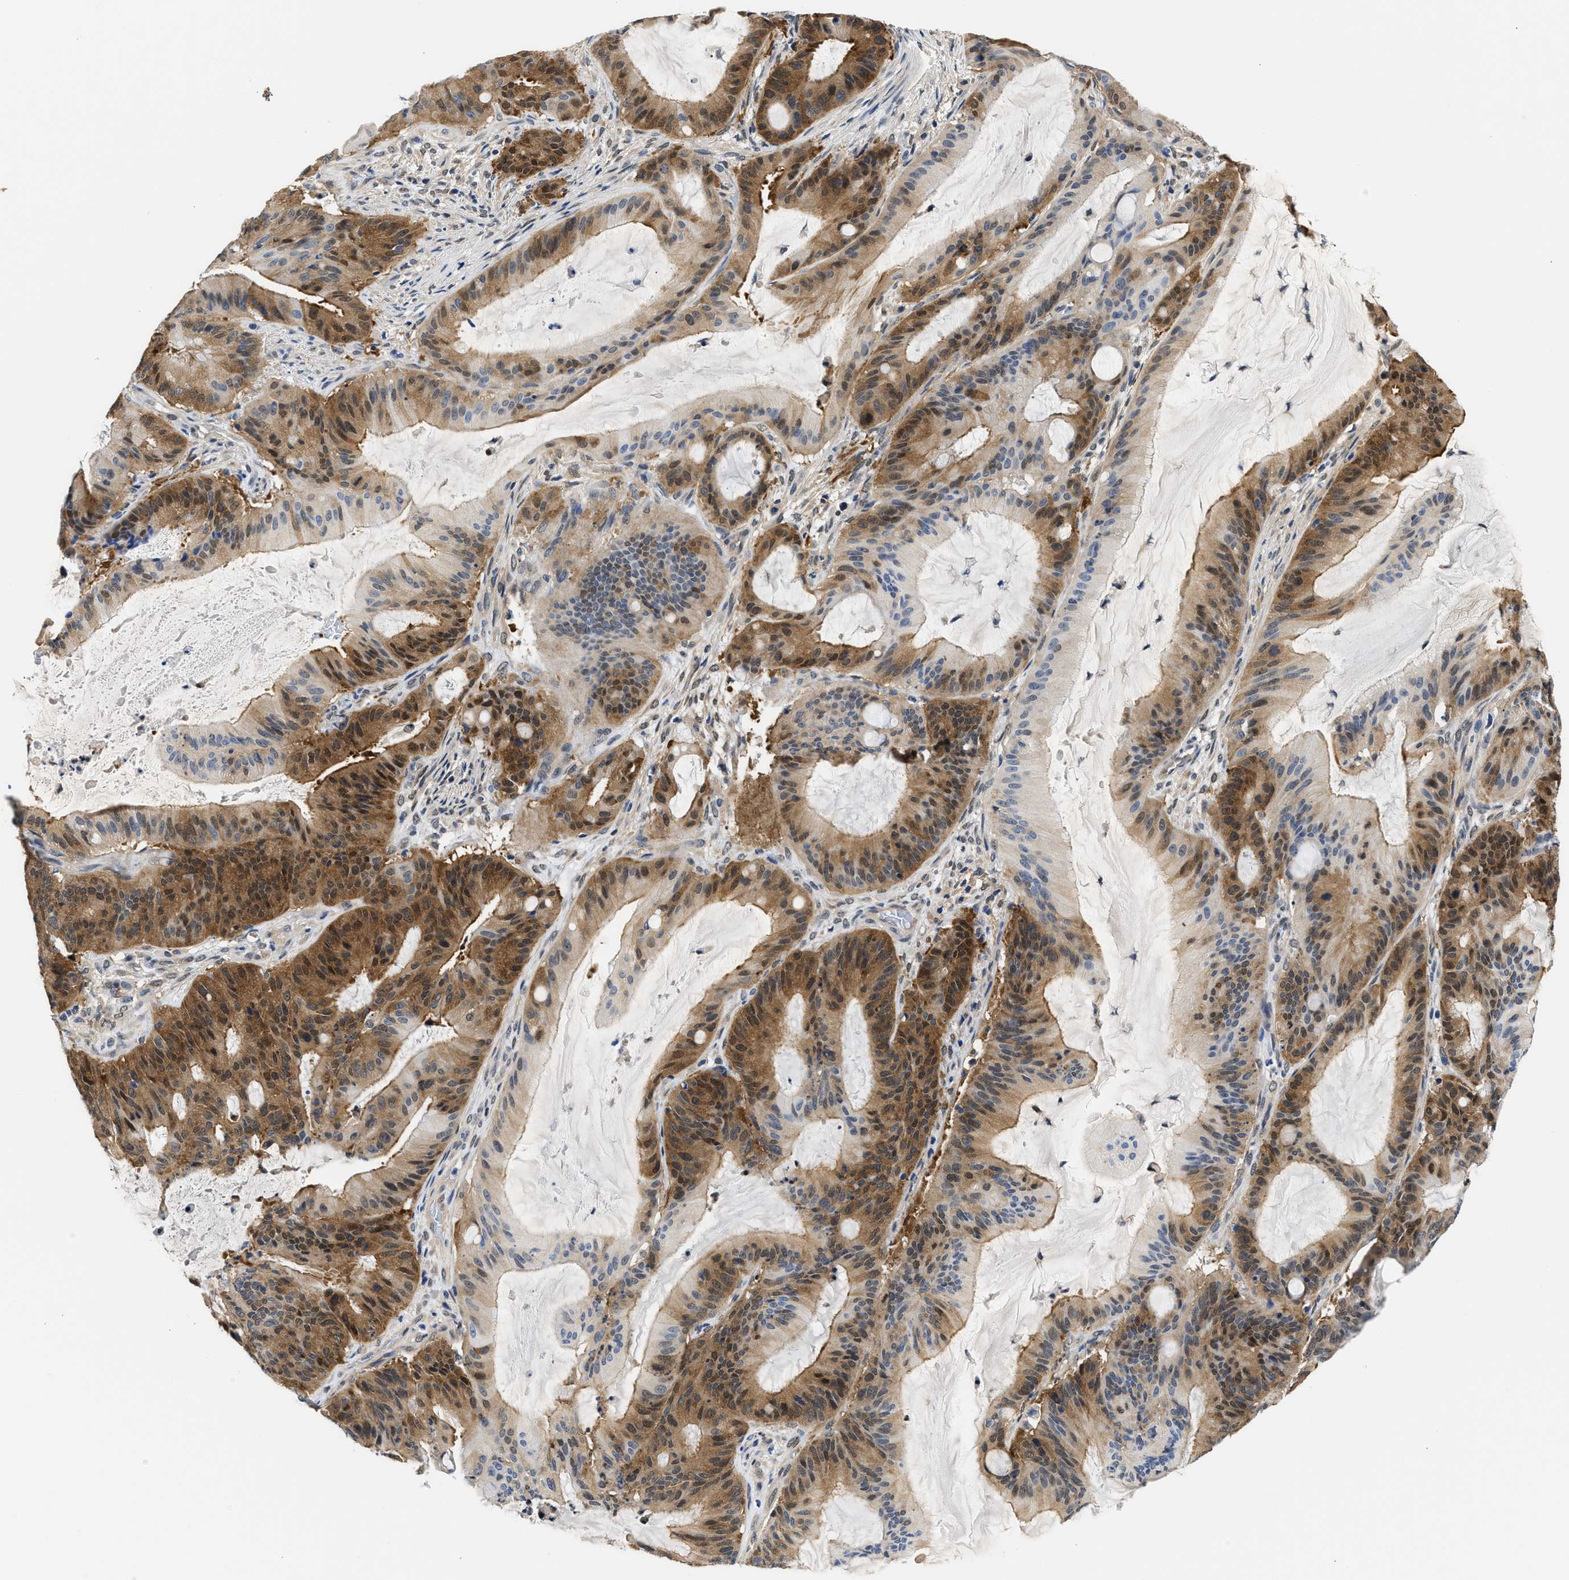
{"staining": {"intensity": "moderate", "quantity": ">75%", "location": "cytoplasmic/membranous,nuclear"}, "tissue": "liver cancer", "cell_type": "Tumor cells", "image_type": "cancer", "snomed": [{"axis": "morphology", "description": "Normal tissue, NOS"}, {"axis": "morphology", "description": "Cholangiocarcinoma"}, {"axis": "topography", "description": "Liver"}, {"axis": "topography", "description": "Peripheral nerve tissue"}], "caption": "Immunohistochemical staining of human liver cancer (cholangiocarcinoma) shows moderate cytoplasmic/membranous and nuclear protein staining in about >75% of tumor cells.", "gene": "XPO5", "patient": {"sex": "female", "age": 73}}